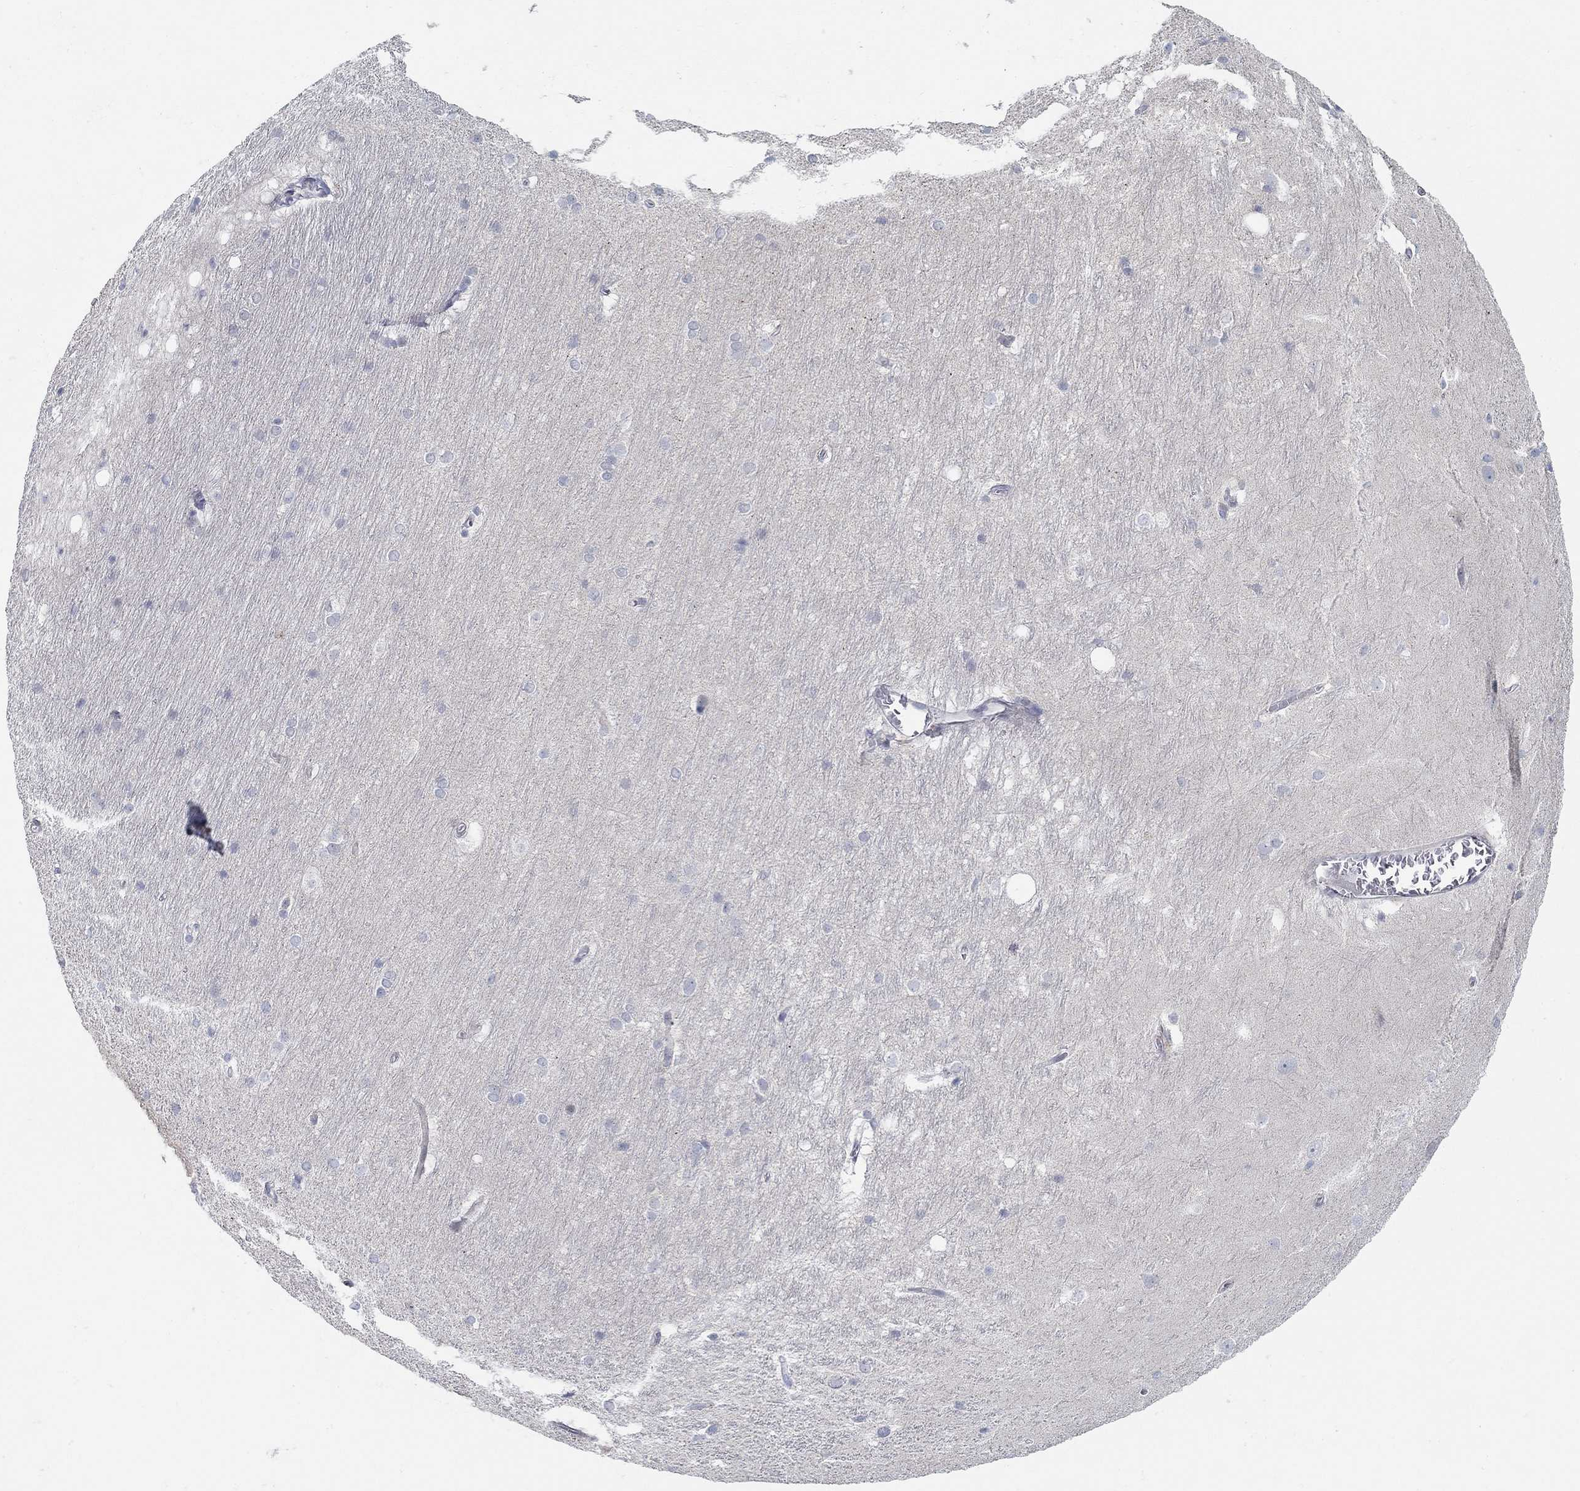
{"staining": {"intensity": "negative", "quantity": "none", "location": "none"}, "tissue": "hippocampus", "cell_type": "Glial cells", "image_type": "normal", "snomed": [{"axis": "morphology", "description": "Normal tissue, NOS"}, {"axis": "topography", "description": "Cerebral cortex"}, {"axis": "topography", "description": "Hippocampus"}], "caption": "DAB immunohistochemical staining of normal hippocampus shows no significant positivity in glial cells. The staining is performed using DAB (3,3'-diaminobenzidine) brown chromogen with nuclei counter-stained in using hematoxylin.", "gene": "ANO7", "patient": {"sex": "female", "age": 19}}